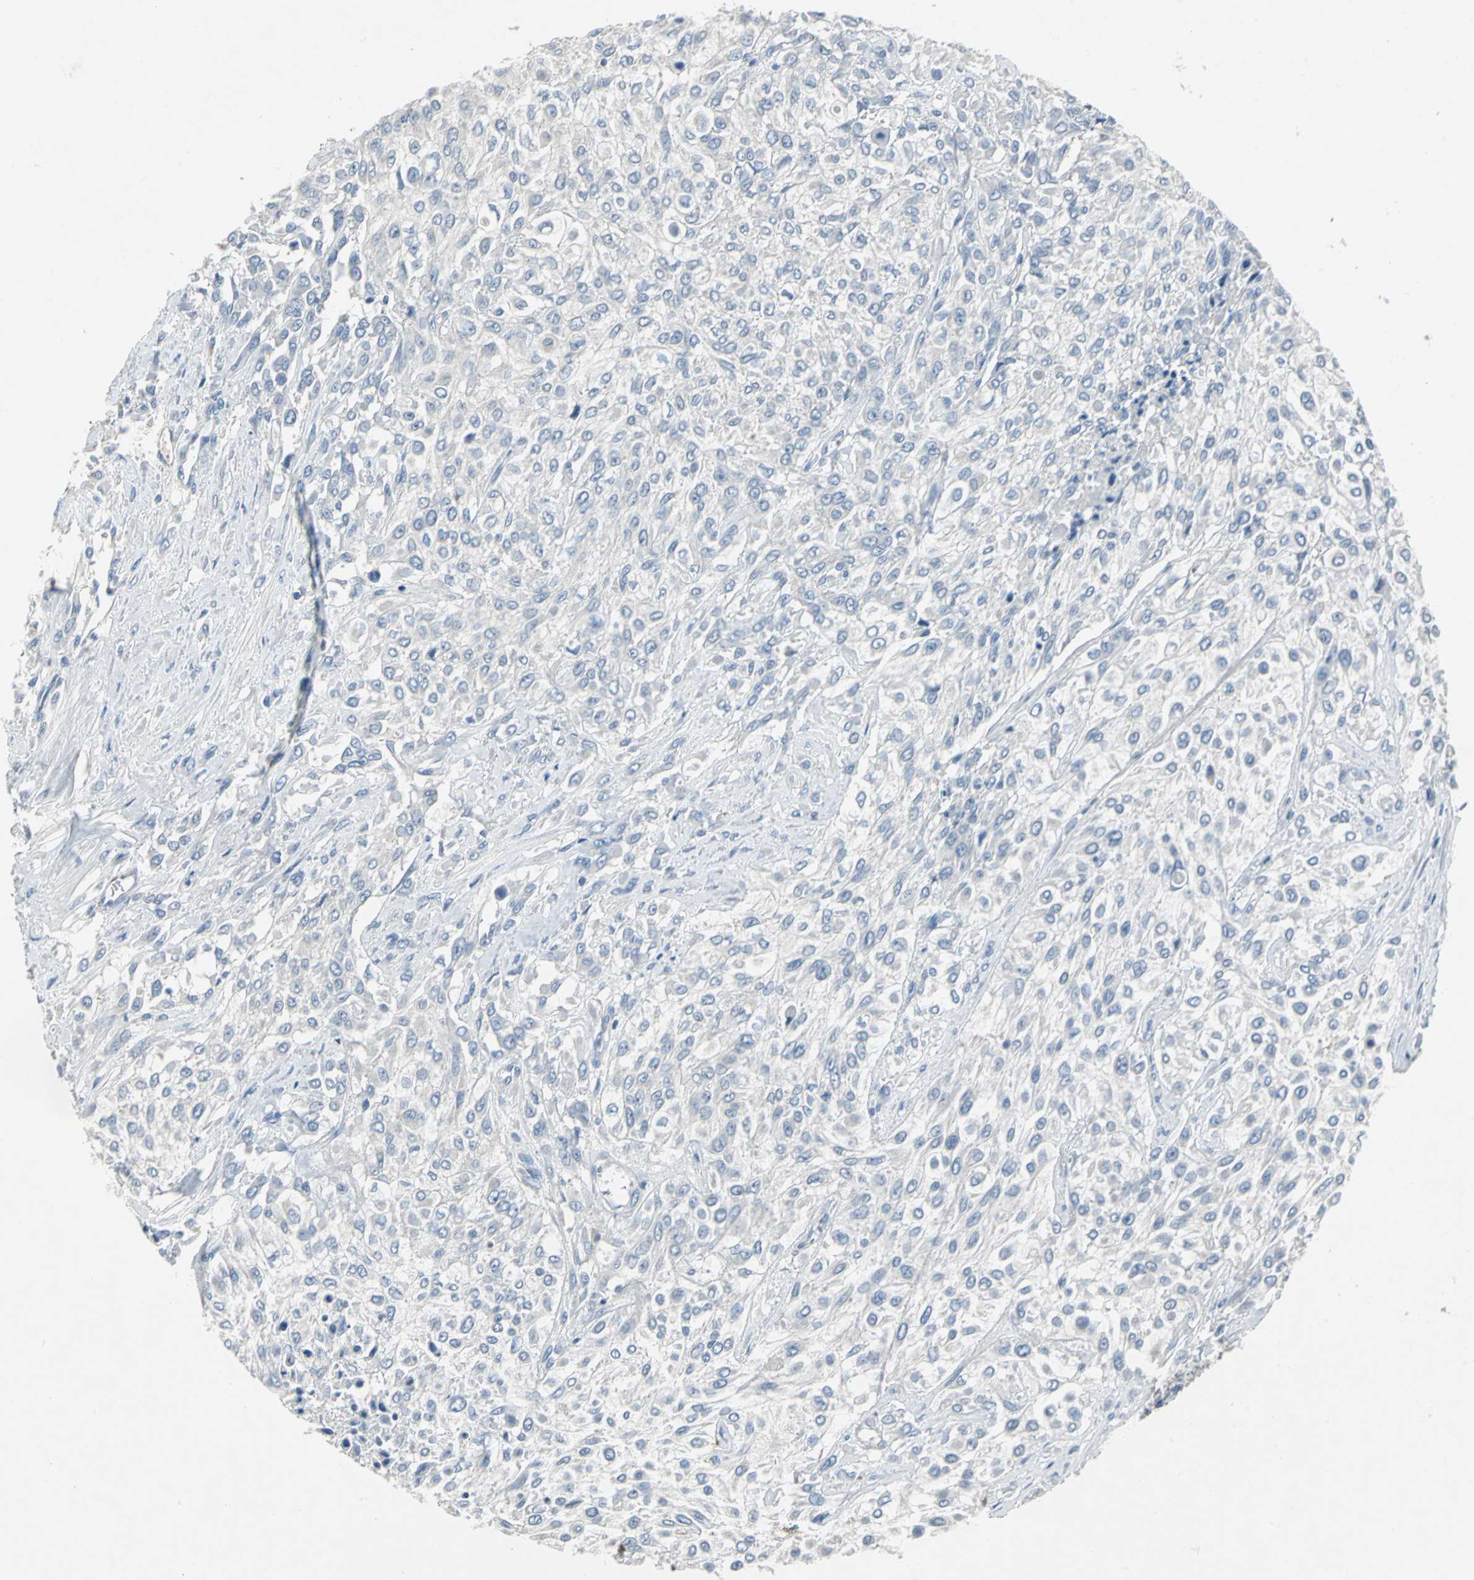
{"staining": {"intensity": "negative", "quantity": "none", "location": "none"}, "tissue": "urothelial cancer", "cell_type": "Tumor cells", "image_type": "cancer", "snomed": [{"axis": "morphology", "description": "Urothelial carcinoma, High grade"}, {"axis": "topography", "description": "Urinary bladder"}], "caption": "A high-resolution image shows immunohistochemistry staining of urothelial cancer, which displays no significant staining in tumor cells.", "gene": "EFNB3", "patient": {"sex": "male", "age": 57}}